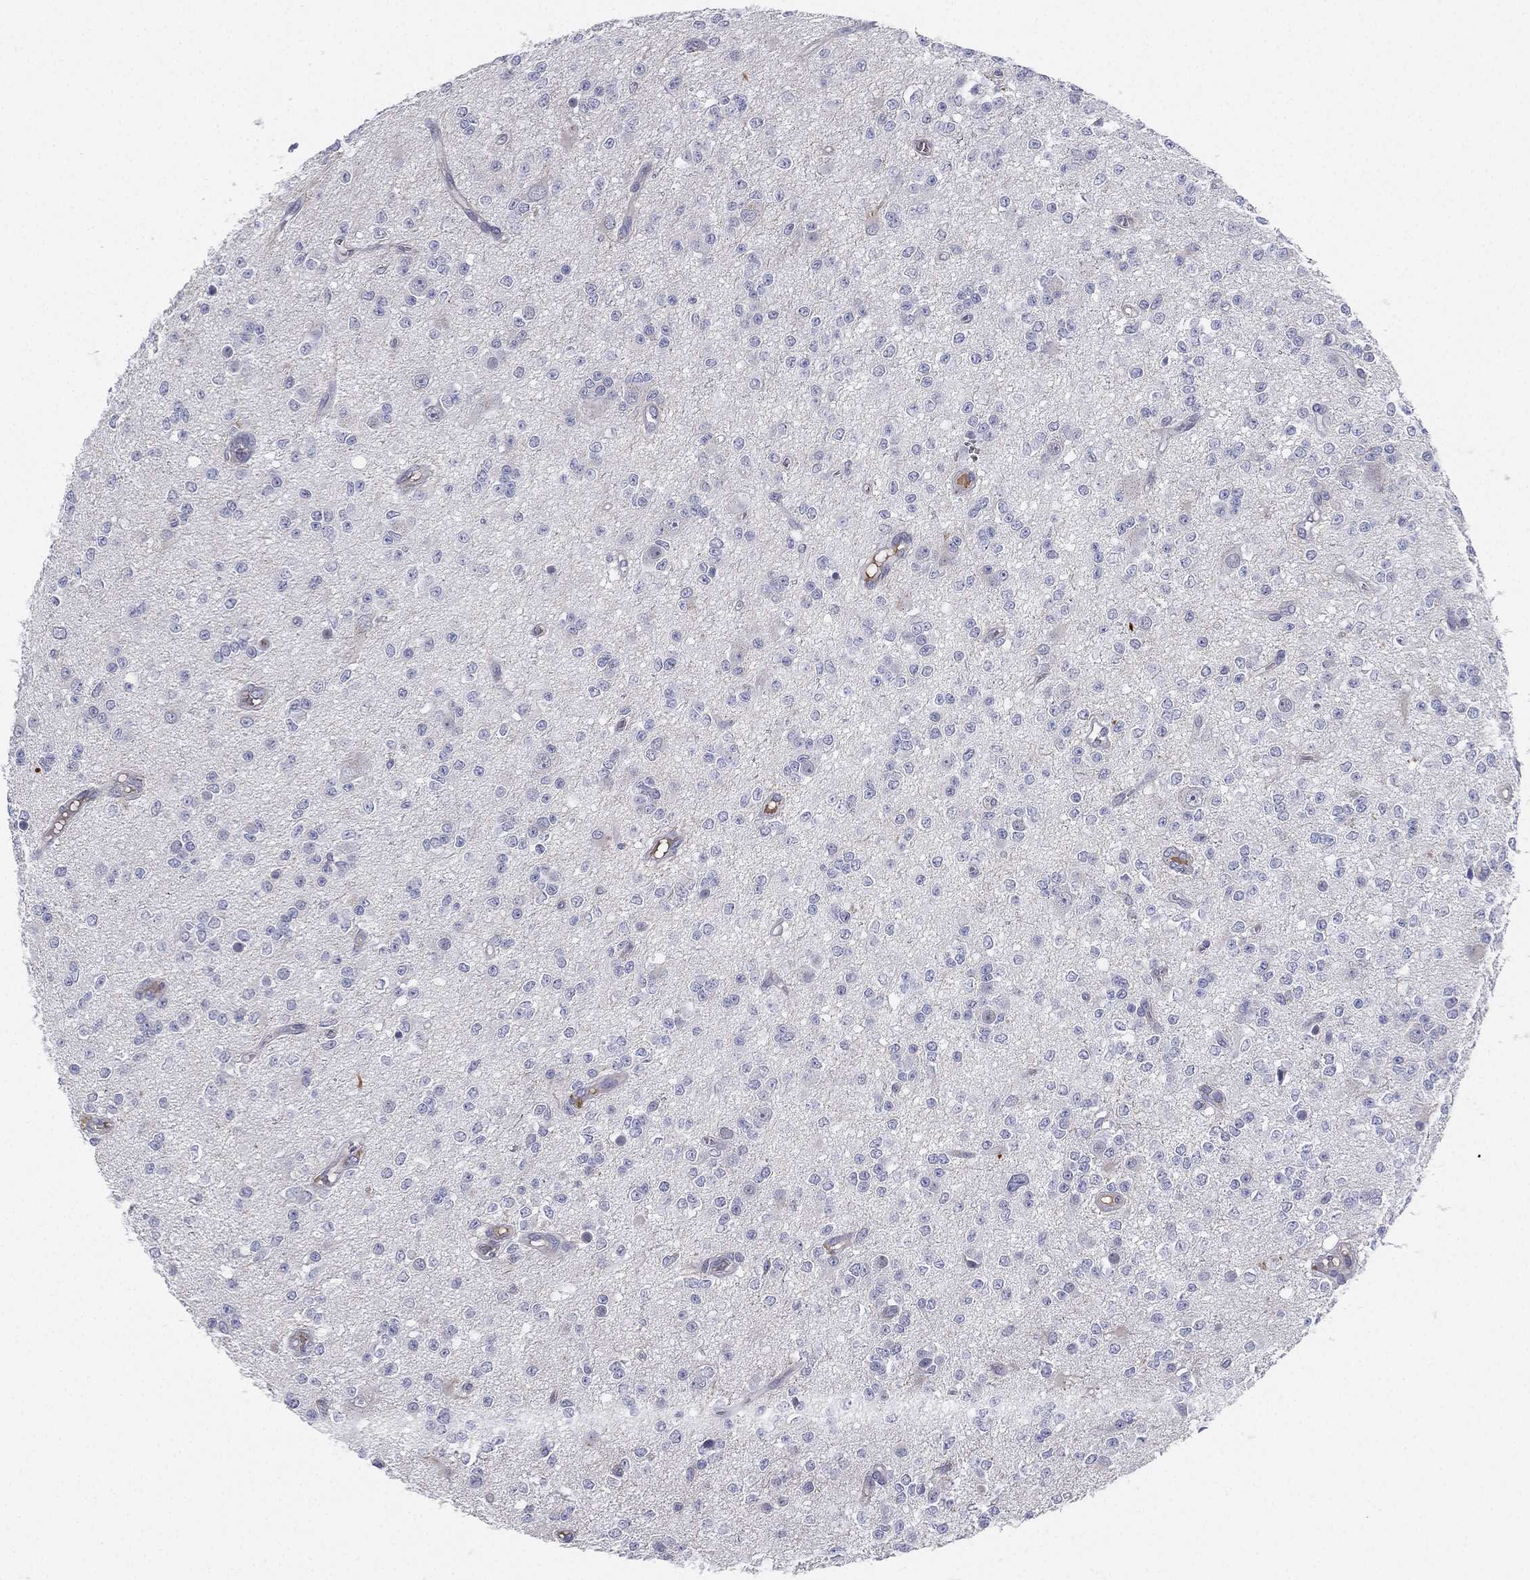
{"staining": {"intensity": "negative", "quantity": "none", "location": "none"}, "tissue": "glioma", "cell_type": "Tumor cells", "image_type": "cancer", "snomed": [{"axis": "morphology", "description": "Glioma, malignant, Low grade"}, {"axis": "topography", "description": "Brain"}], "caption": "Human glioma stained for a protein using IHC exhibits no staining in tumor cells.", "gene": "MLF1", "patient": {"sex": "female", "age": 45}}